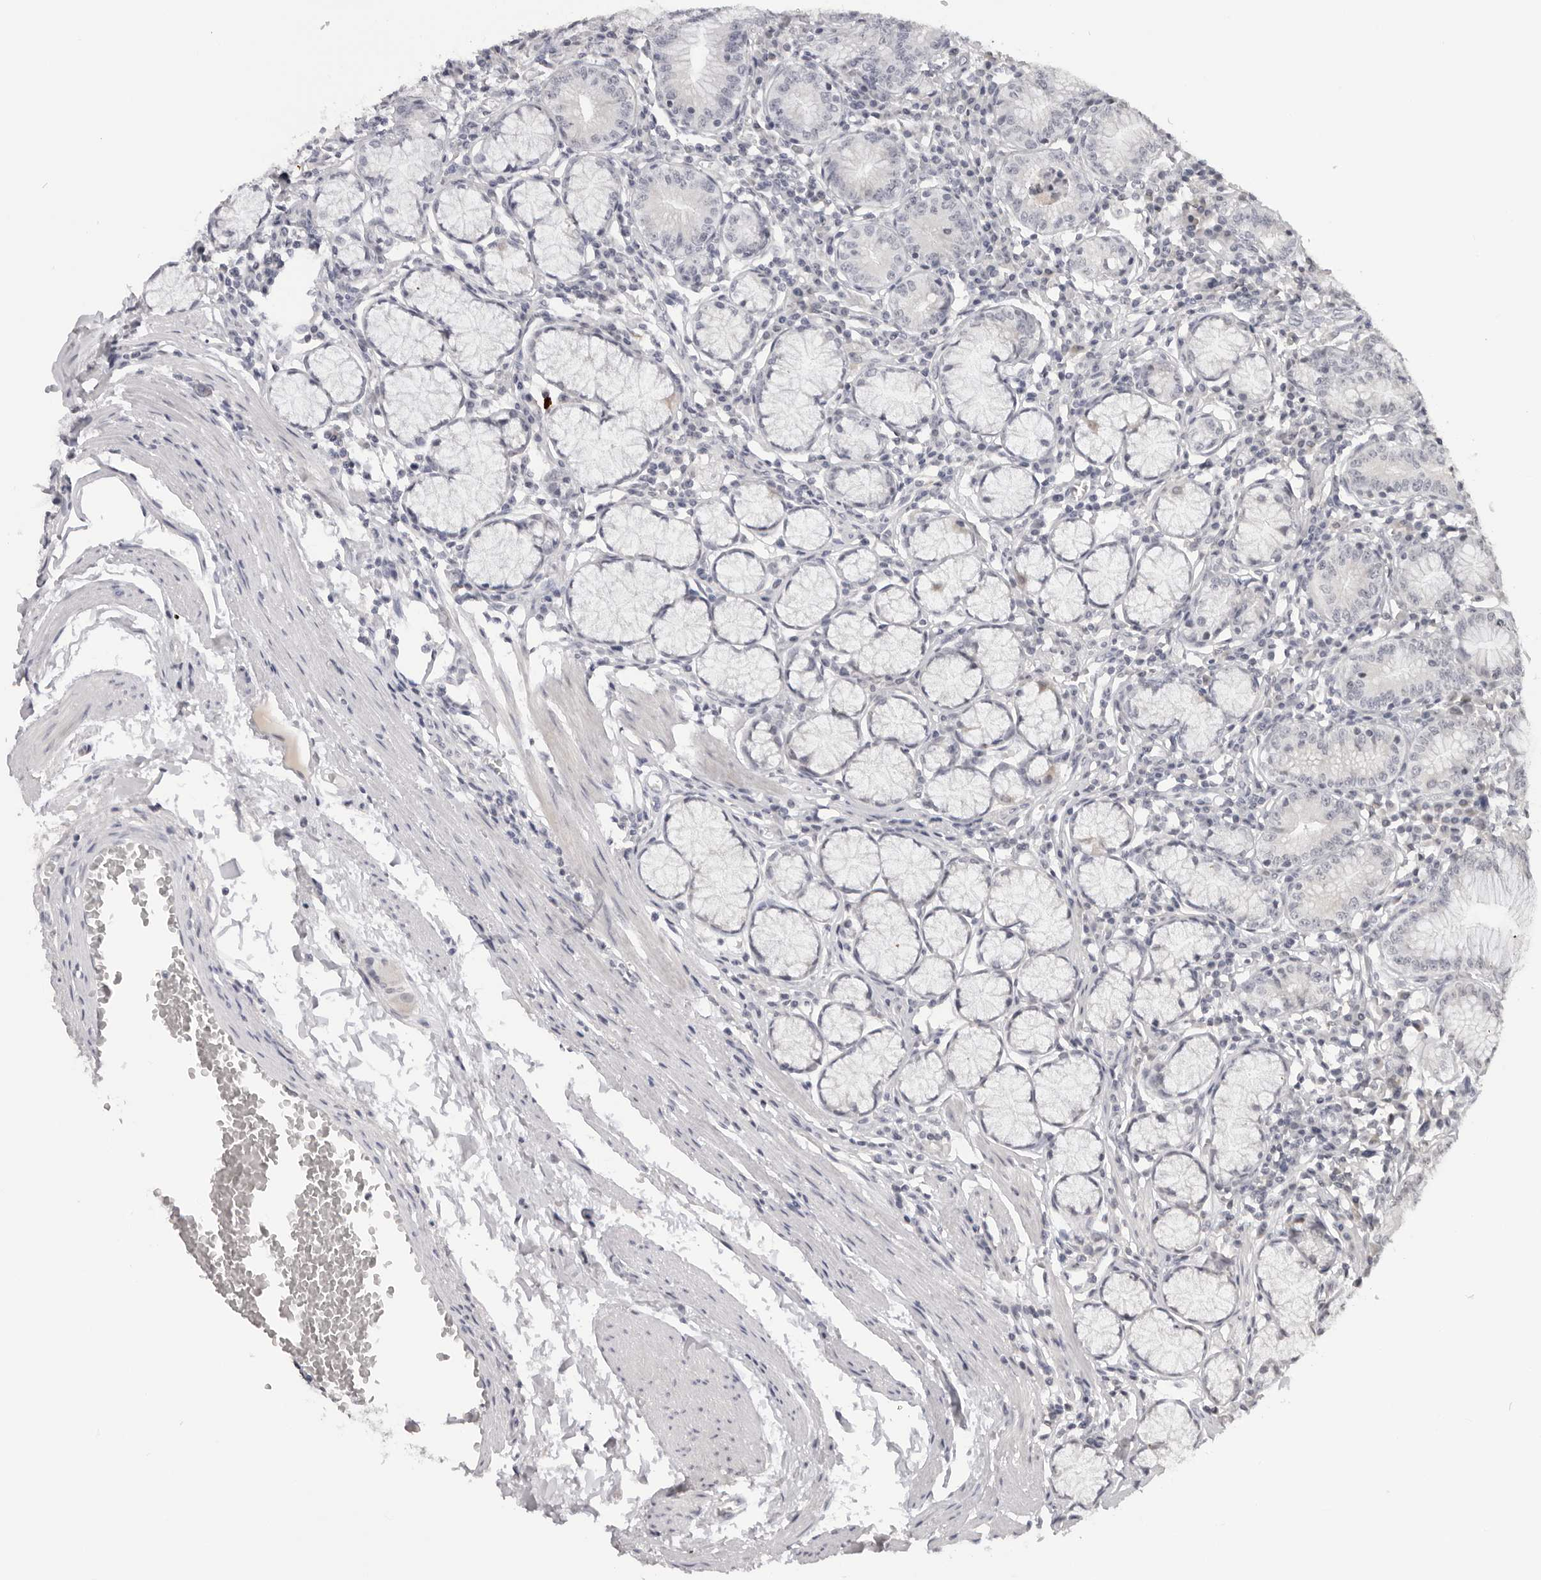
{"staining": {"intensity": "moderate", "quantity": "<25%", "location": "cytoplasmic/membranous"}, "tissue": "stomach", "cell_type": "Glandular cells", "image_type": "normal", "snomed": [{"axis": "morphology", "description": "Normal tissue, NOS"}, {"axis": "topography", "description": "Stomach"}], "caption": "Protein expression analysis of benign stomach shows moderate cytoplasmic/membranous staining in about <25% of glandular cells. (DAB (3,3'-diaminobenzidine) IHC with brightfield microscopy, high magnification).", "gene": "ACP6", "patient": {"sex": "male", "age": 55}}